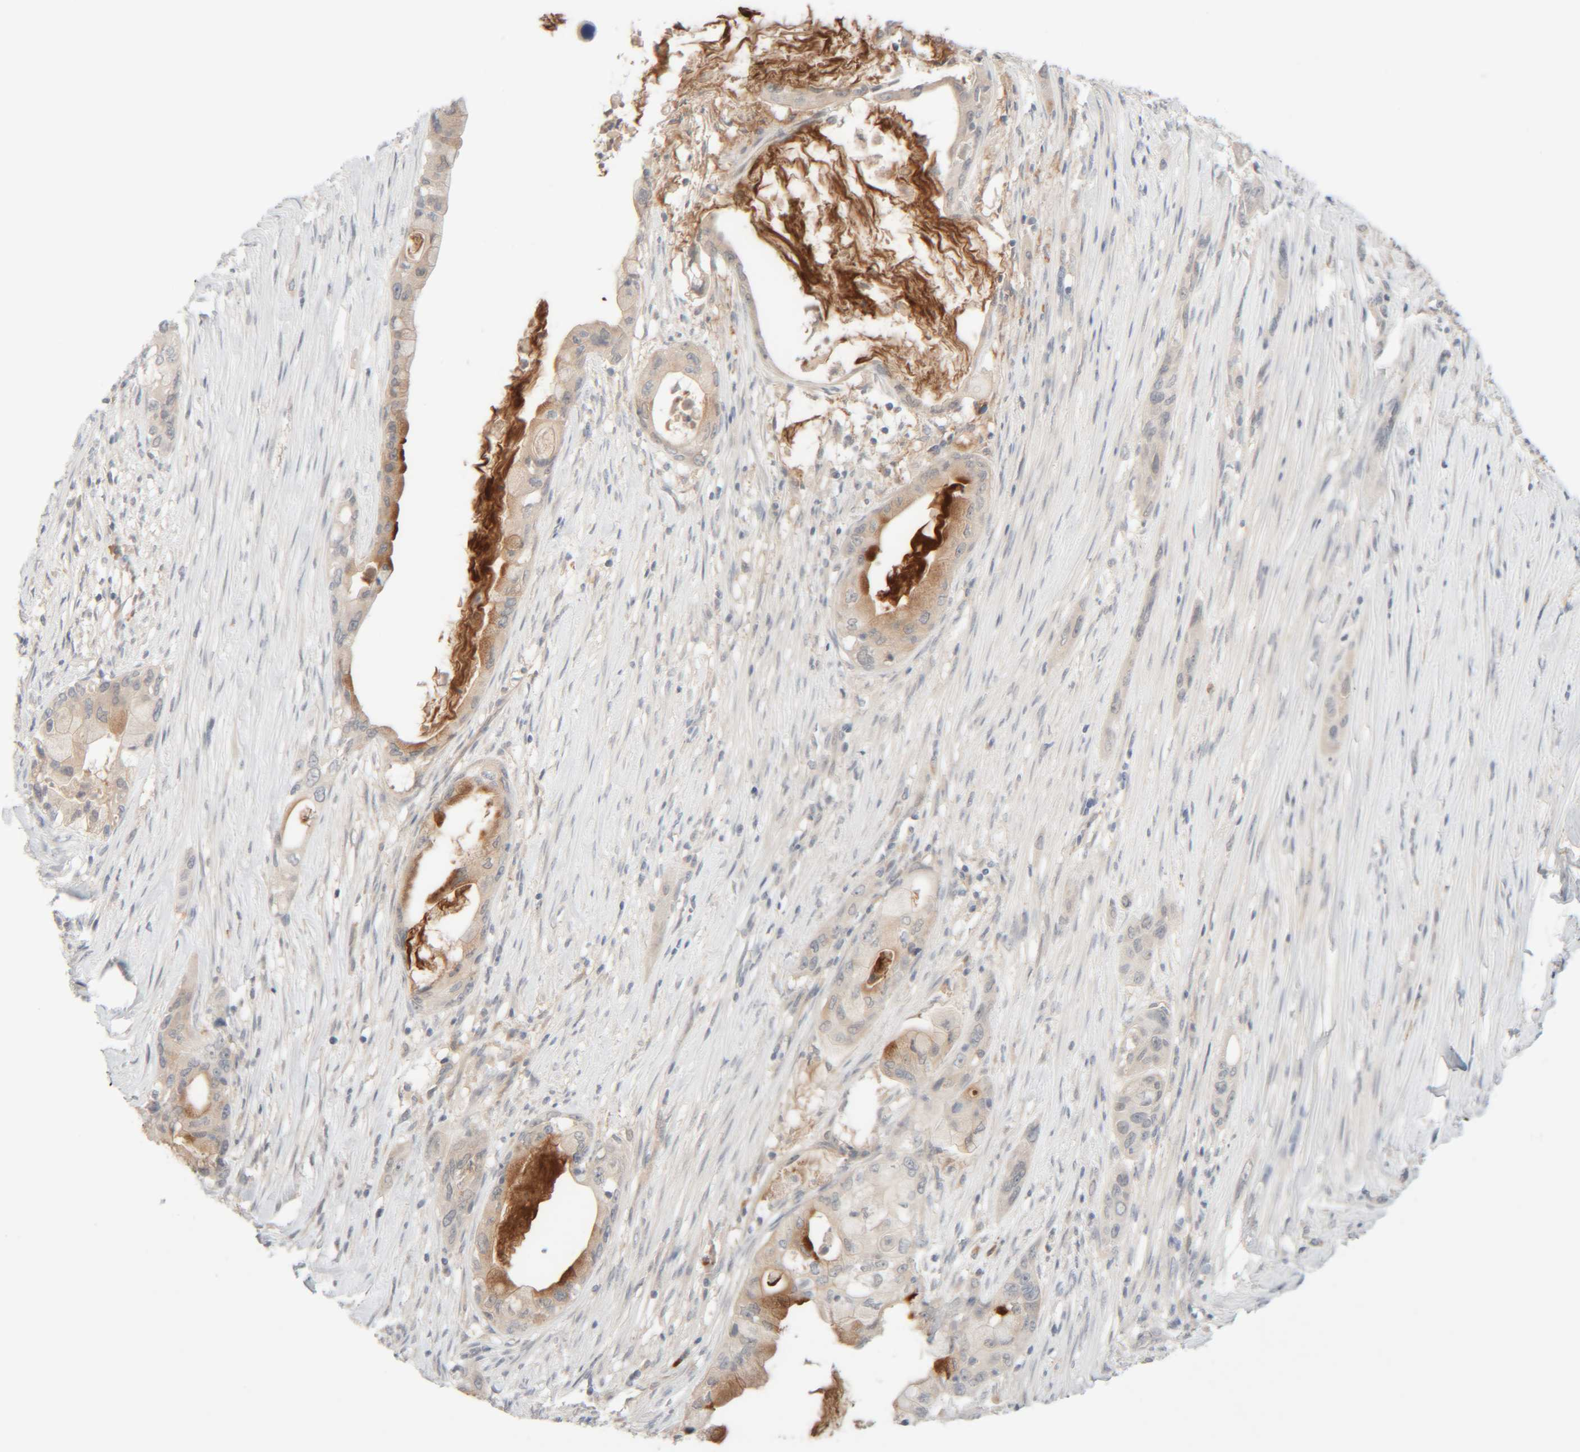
{"staining": {"intensity": "weak", "quantity": "25%-75%", "location": "cytoplasmic/membranous"}, "tissue": "pancreatic cancer", "cell_type": "Tumor cells", "image_type": "cancer", "snomed": [{"axis": "morphology", "description": "Adenocarcinoma, NOS"}, {"axis": "topography", "description": "Pancreas"}], "caption": "About 25%-75% of tumor cells in human pancreatic cancer (adenocarcinoma) demonstrate weak cytoplasmic/membranous protein staining as visualized by brown immunohistochemical staining.", "gene": "CHKA", "patient": {"sex": "male", "age": 53}}